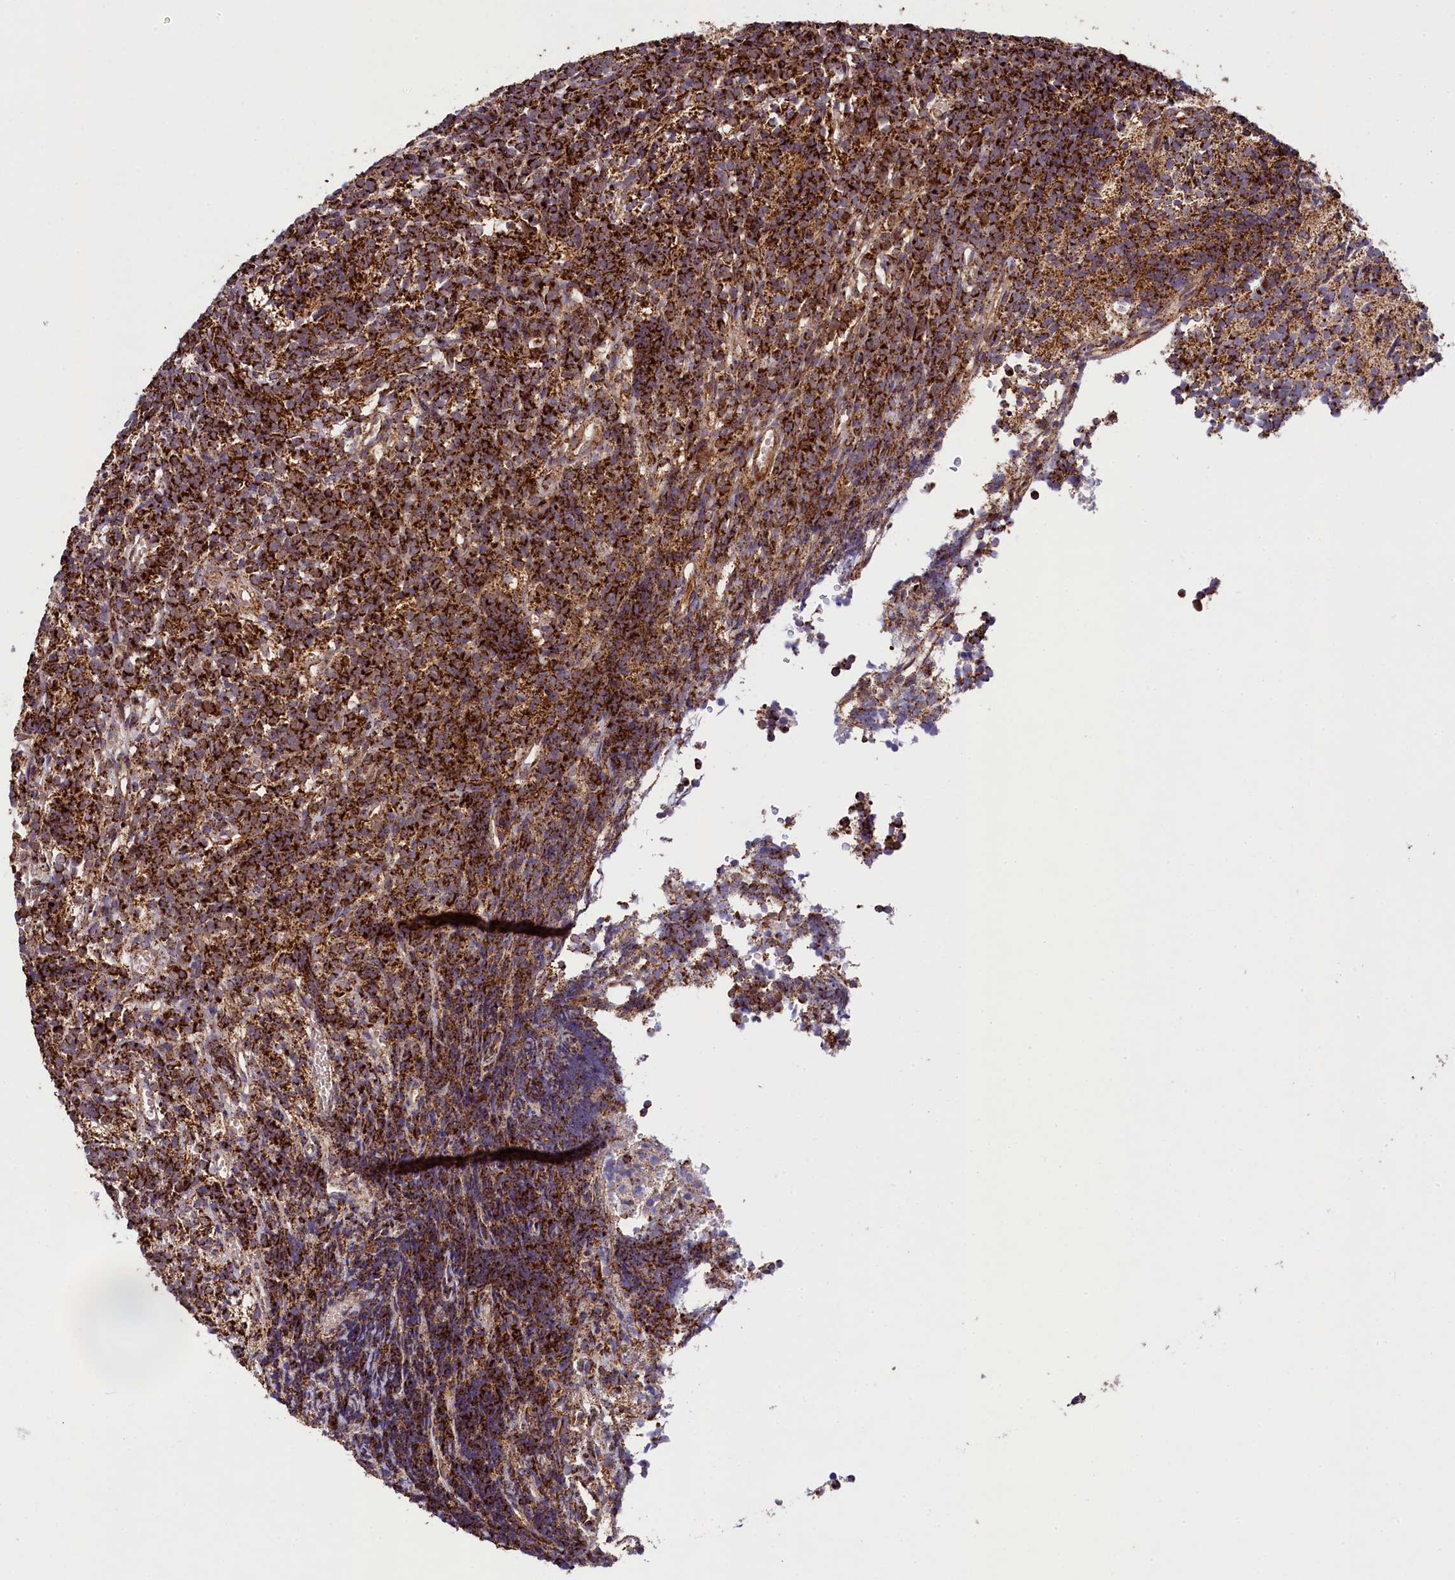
{"staining": {"intensity": "strong", "quantity": ">75%", "location": "cytoplasmic/membranous"}, "tissue": "glioma", "cell_type": "Tumor cells", "image_type": "cancer", "snomed": [{"axis": "morphology", "description": "Glioma, malignant, Low grade"}, {"axis": "topography", "description": "Brain"}], "caption": "Immunohistochemistry (IHC) staining of glioma, which exhibits high levels of strong cytoplasmic/membranous positivity in about >75% of tumor cells indicating strong cytoplasmic/membranous protein positivity. The staining was performed using DAB (brown) for protein detection and nuclei were counterstained in hematoxylin (blue).", "gene": "CLYBL", "patient": {"sex": "female", "age": 1}}